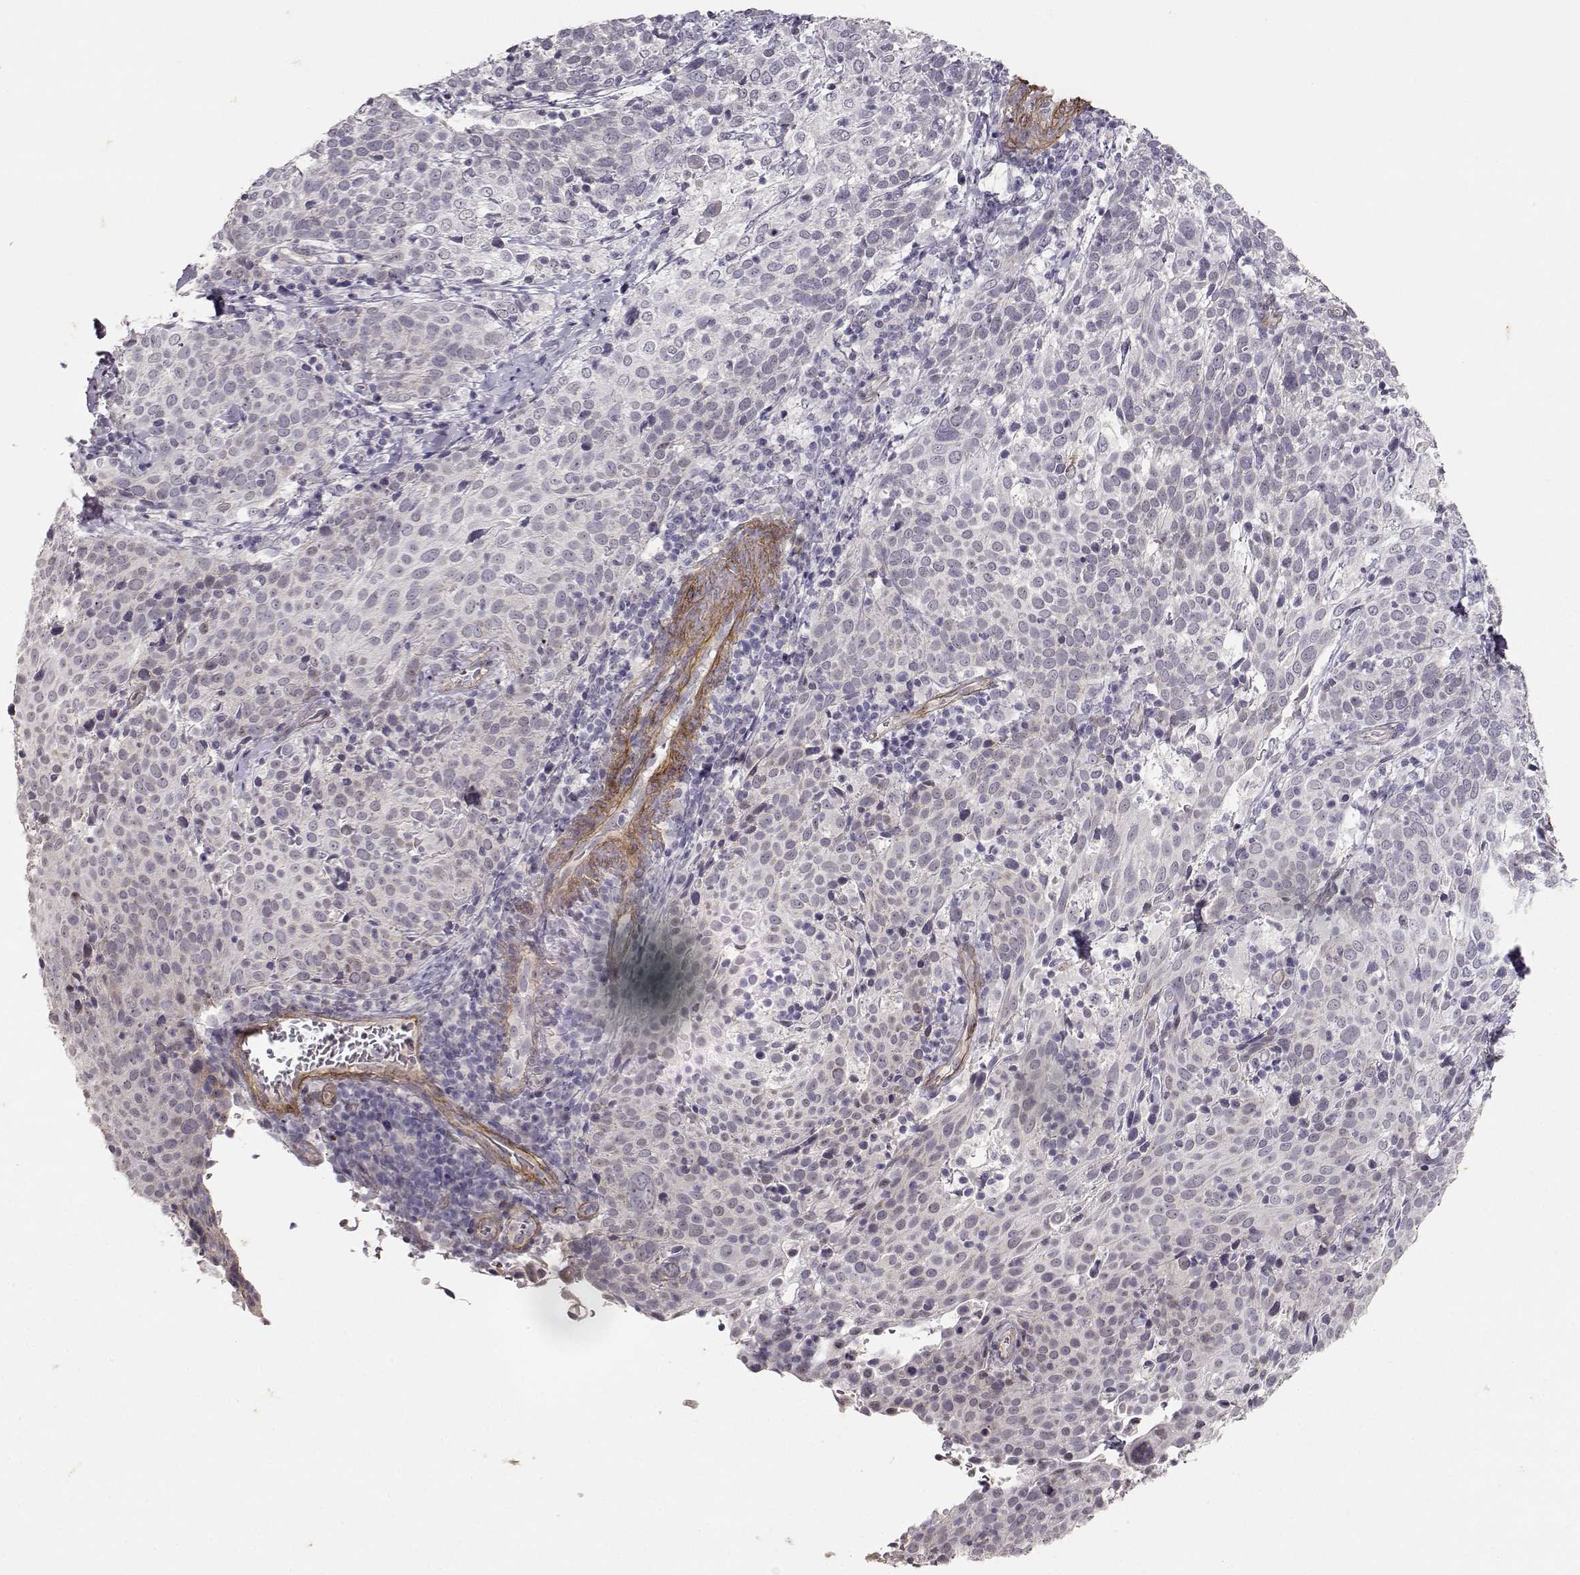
{"staining": {"intensity": "negative", "quantity": "none", "location": "none"}, "tissue": "cervical cancer", "cell_type": "Tumor cells", "image_type": "cancer", "snomed": [{"axis": "morphology", "description": "Squamous cell carcinoma, NOS"}, {"axis": "topography", "description": "Cervix"}], "caption": "The image exhibits no staining of tumor cells in squamous cell carcinoma (cervical). (DAB (3,3'-diaminobenzidine) immunohistochemistry (IHC), high magnification).", "gene": "LAMA5", "patient": {"sex": "female", "age": 61}}